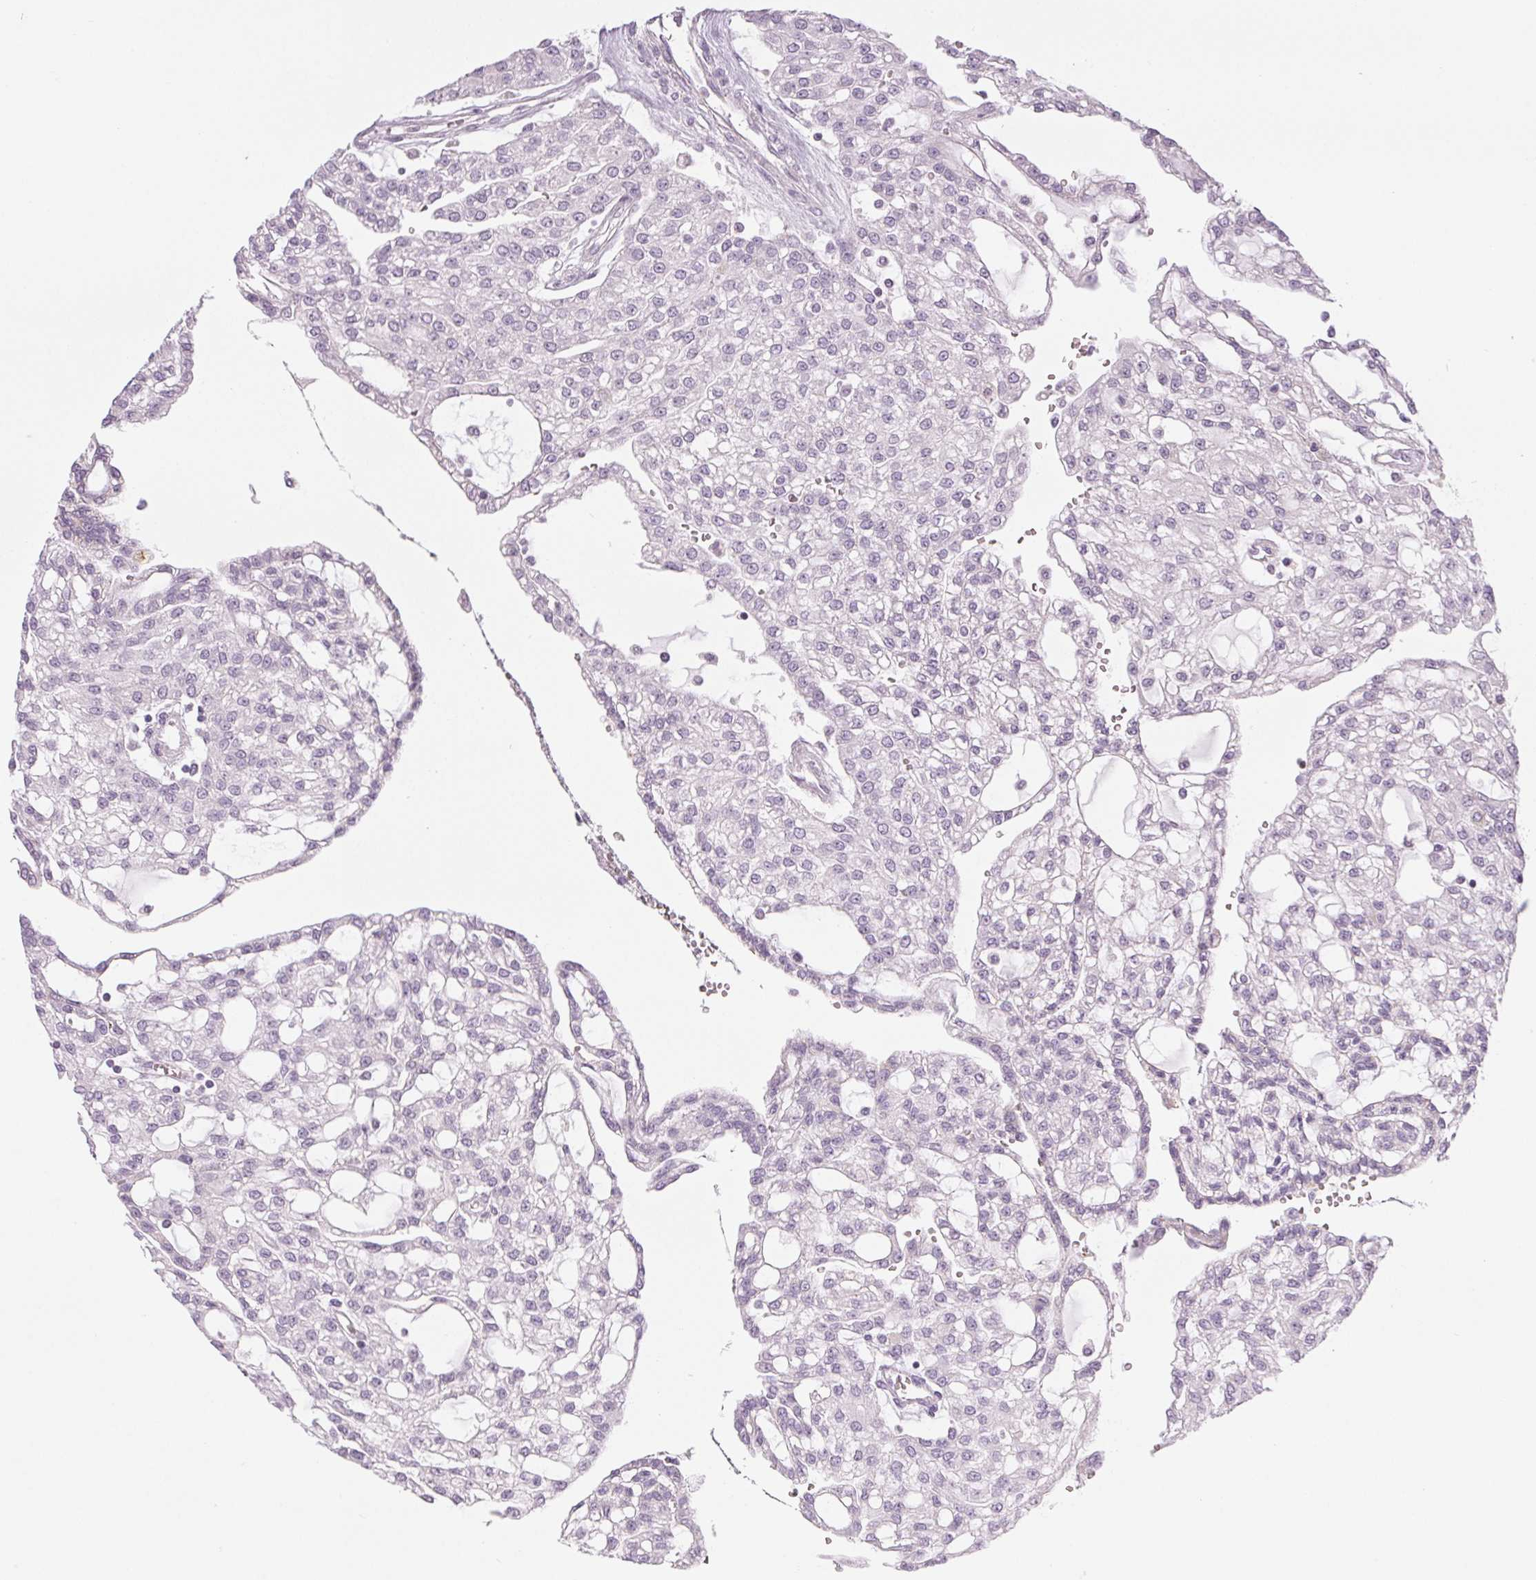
{"staining": {"intensity": "negative", "quantity": "none", "location": "none"}, "tissue": "renal cancer", "cell_type": "Tumor cells", "image_type": "cancer", "snomed": [{"axis": "morphology", "description": "Adenocarcinoma, NOS"}, {"axis": "topography", "description": "Kidney"}], "caption": "Immunohistochemistry (IHC) histopathology image of renal cancer (adenocarcinoma) stained for a protein (brown), which reveals no positivity in tumor cells.", "gene": "COL7A1", "patient": {"sex": "male", "age": 63}}